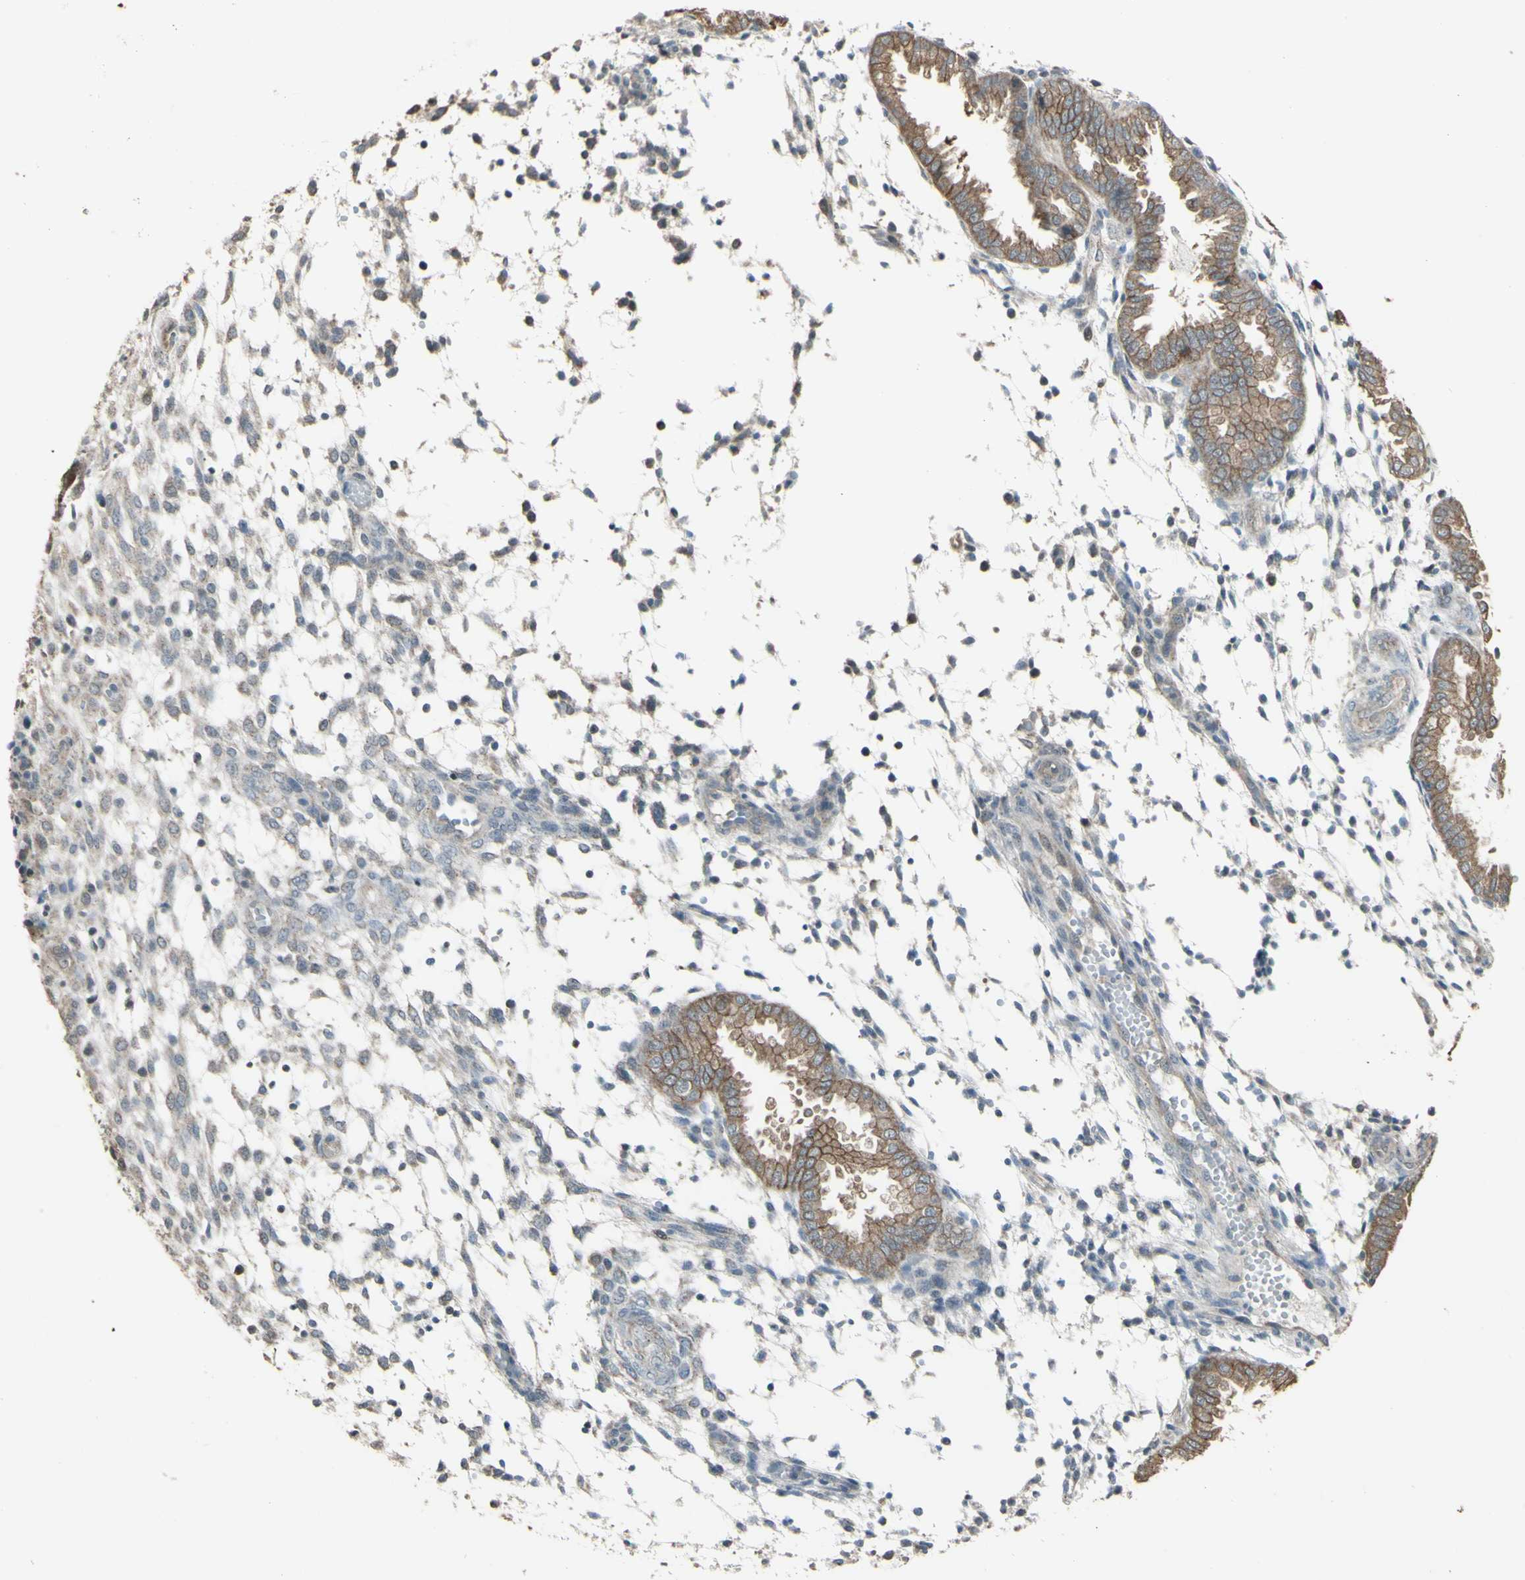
{"staining": {"intensity": "negative", "quantity": "none", "location": "none"}, "tissue": "endometrium", "cell_type": "Cells in endometrial stroma", "image_type": "normal", "snomed": [{"axis": "morphology", "description": "Normal tissue, NOS"}, {"axis": "topography", "description": "Endometrium"}], "caption": "High power microscopy histopathology image of an immunohistochemistry (IHC) image of normal endometrium, revealing no significant staining in cells in endometrial stroma.", "gene": "ENSG00000285526", "patient": {"sex": "female", "age": 33}}